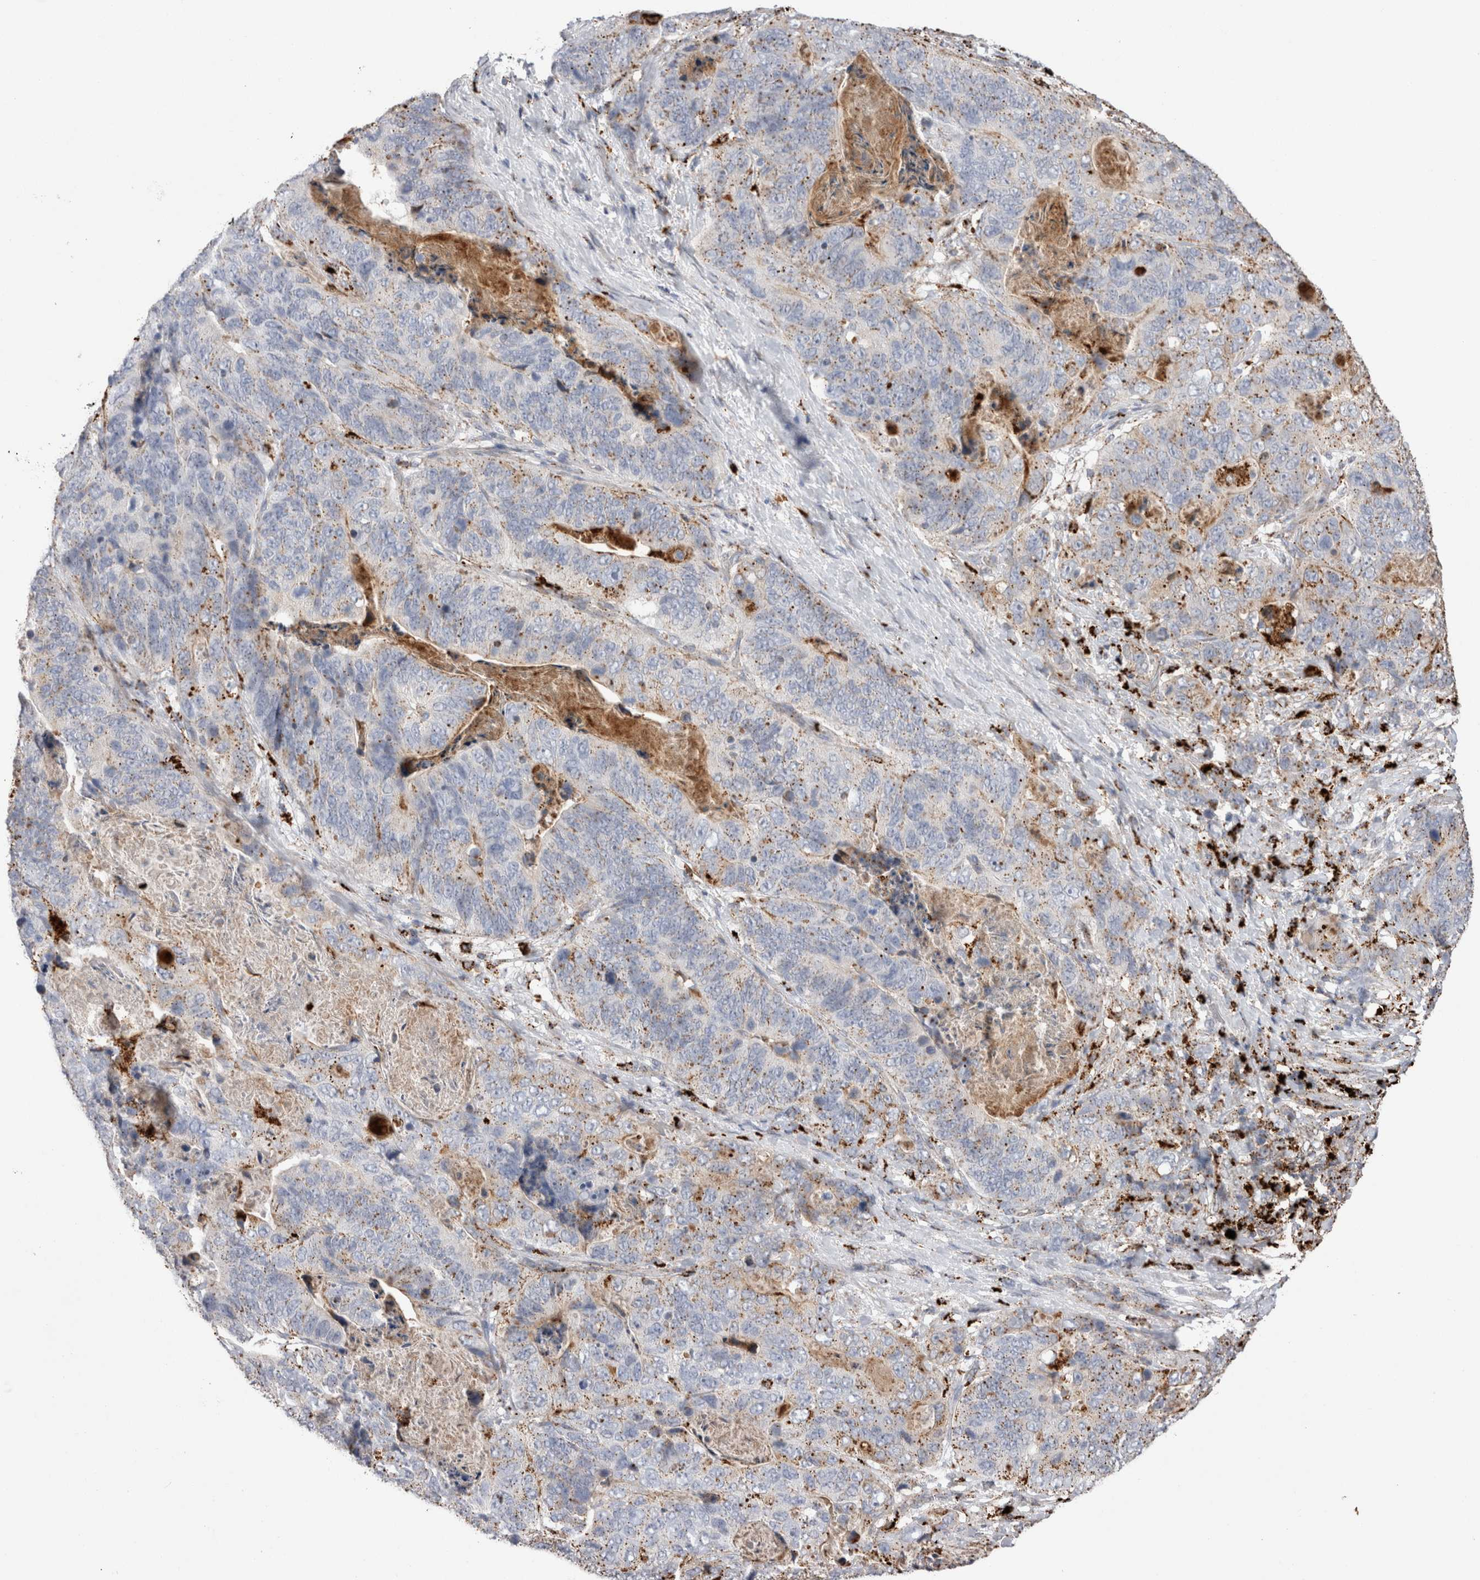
{"staining": {"intensity": "weak", "quantity": "25%-75%", "location": "cytoplasmic/membranous"}, "tissue": "stomach cancer", "cell_type": "Tumor cells", "image_type": "cancer", "snomed": [{"axis": "morphology", "description": "Normal tissue, NOS"}, {"axis": "morphology", "description": "Adenocarcinoma, NOS"}, {"axis": "topography", "description": "Stomach"}], "caption": "Immunohistochemistry (IHC) (DAB (3,3'-diaminobenzidine)) staining of stomach cancer demonstrates weak cytoplasmic/membranous protein staining in approximately 25%-75% of tumor cells. The staining was performed using DAB, with brown indicating positive protein expression. Nuclei are stained blue with hematoxylin.", "gene": "CTSA", "patient": {"sex": "female", "age": 89}}